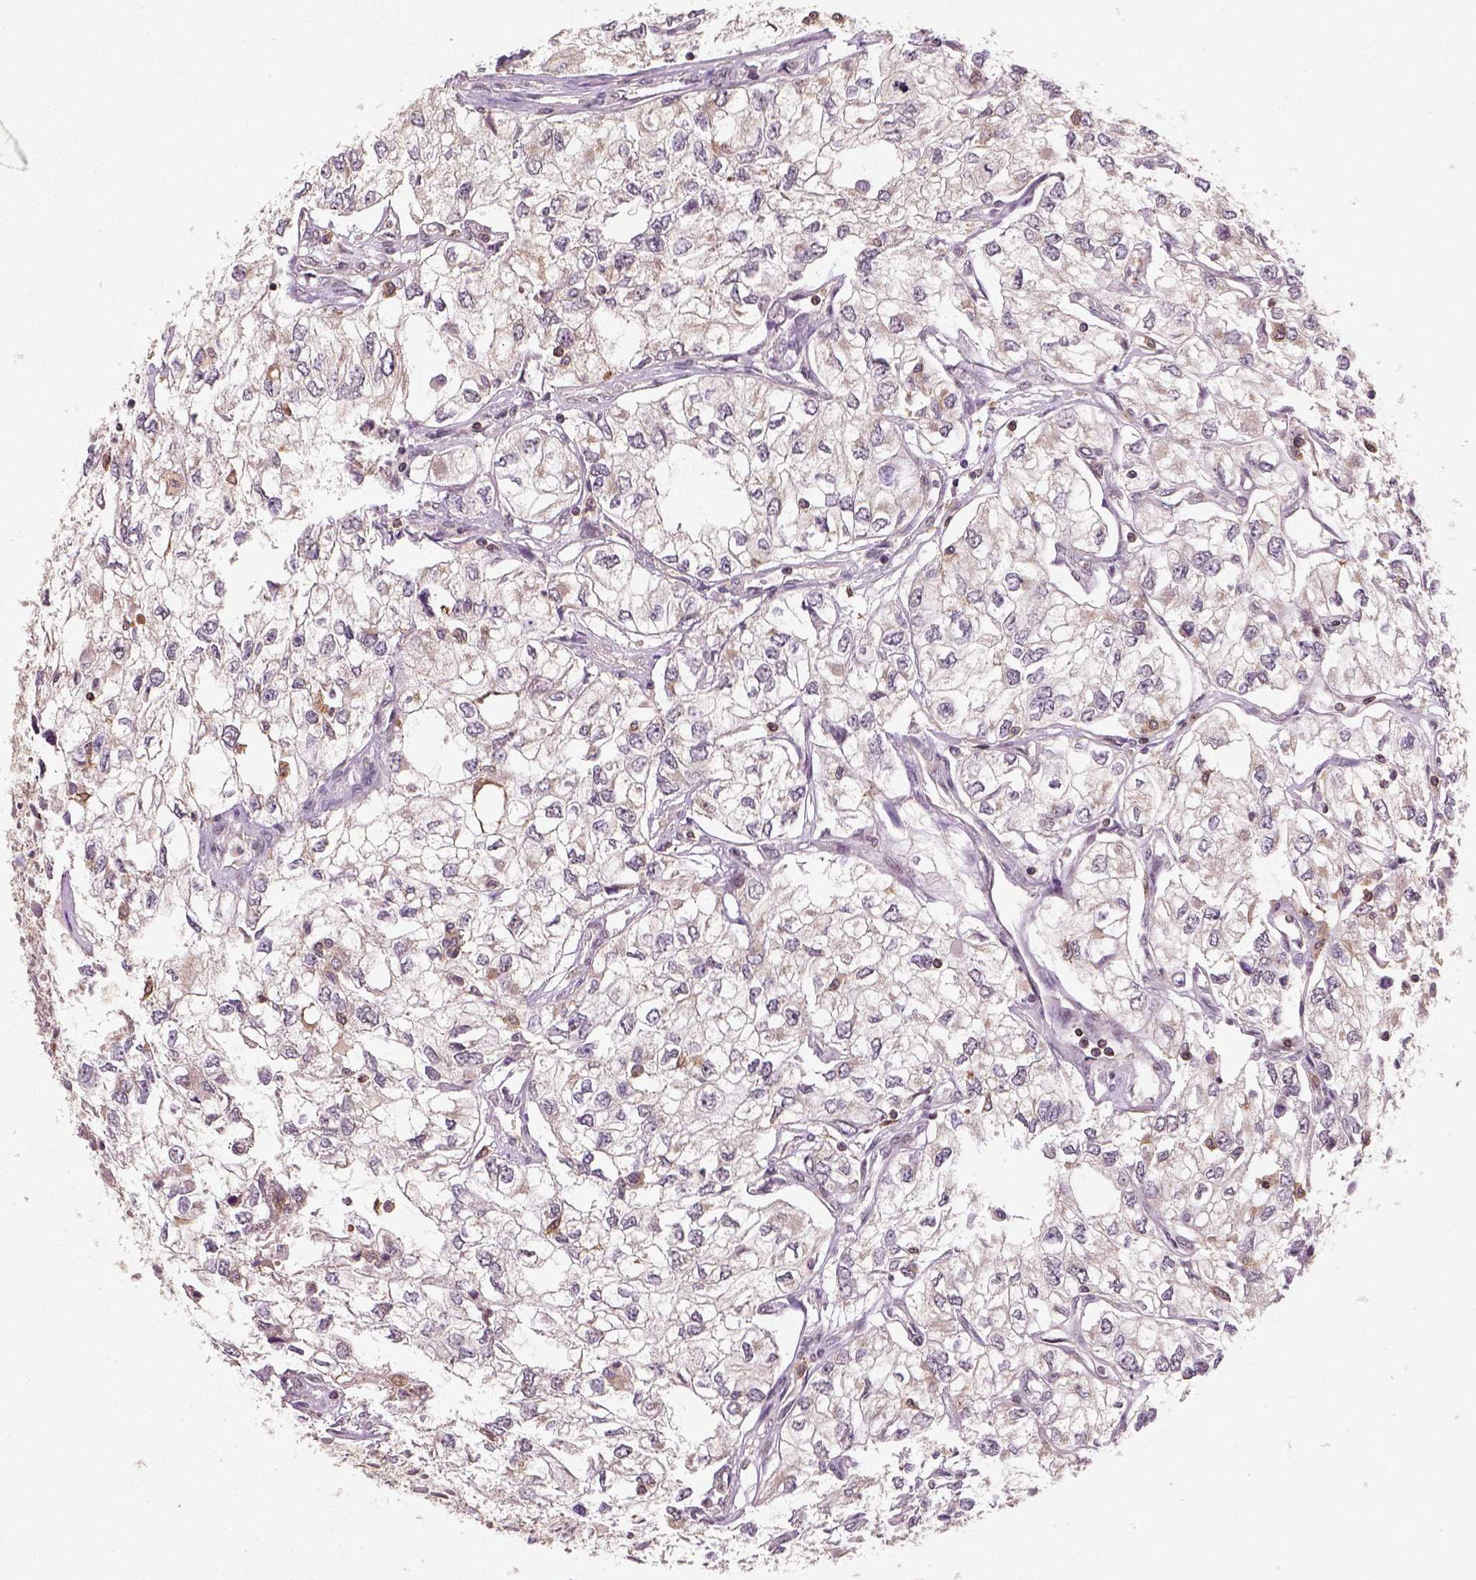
{"staining": {"intensity": "negative", "quantity": "none", "location": "none"}, "tissue": "renal cancer", "cell_type": "Tumor cells", "image_type": "cancer", "snomed": [{"axis": "morphology", "description": "Adenocarcinoma, NOS"}, {"axis": "topography", "description": "Kidney"}], "caption": "DAB immunohistochemical staining of human renal cancer (adenocarcinoma) demonstrates no significant staining in tumor cells.", "gene": "CAMKK1", "patient": {"sex": "female", "age": 59}}